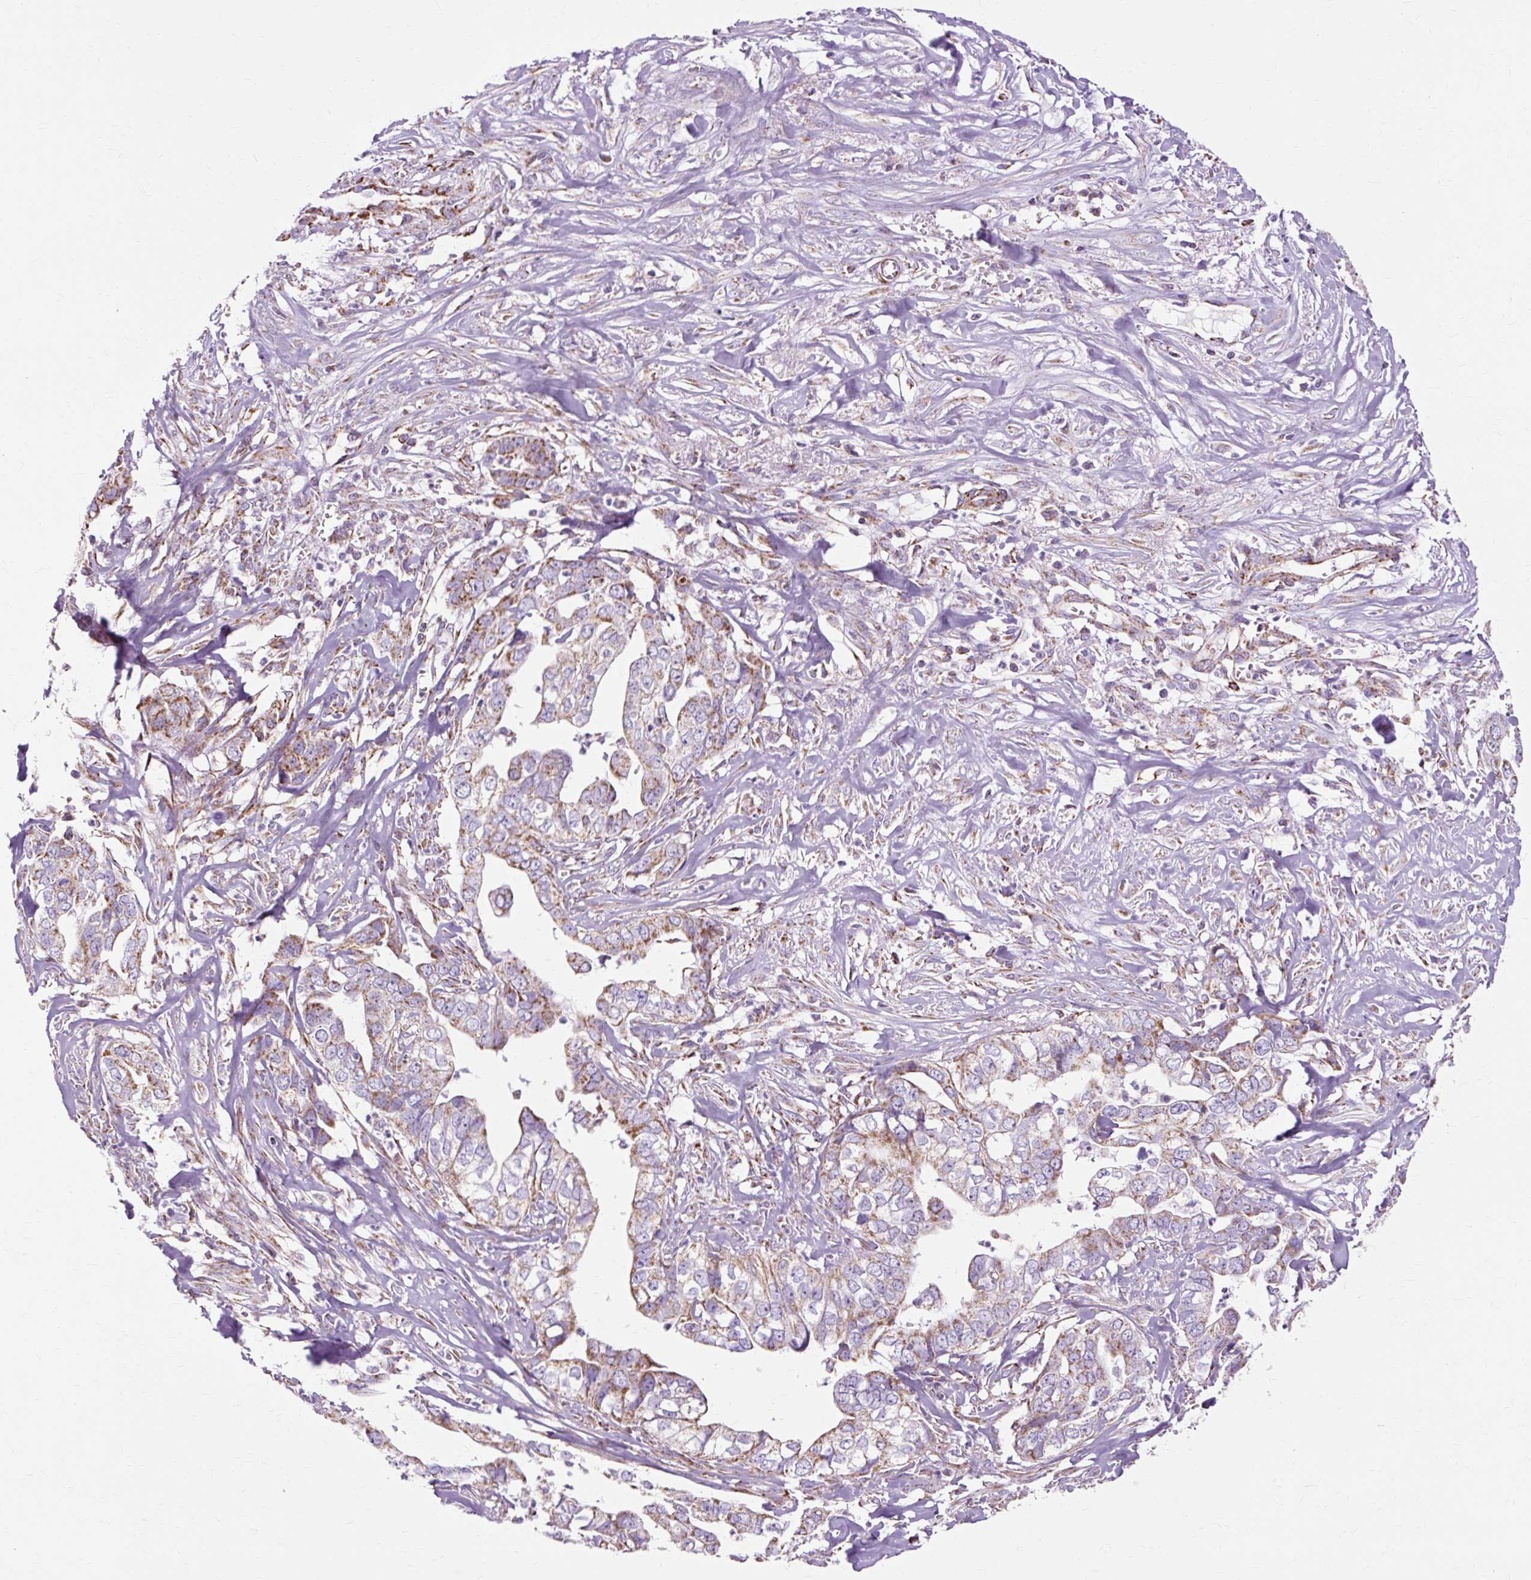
{"staining": {"intensity": "moderate", "quantity": "25%-75%", "location": "cytoplasmic/membranous"}, "tissue": "liver cancer", "cell_type": "Tumor cells", "image_type": "cancer", "snomed": [{"axis": "morphology", "description": "Cholangiocarcinoma"}, {"axis": "topography", "description": "Liver"}], "caption": "Liver cancer tissue reveals moderate cytoplasmic/membranous expression in approximately 25%-75% of tumor cells, visualized by immunohistochemistry.", "gene": "DLAT", "patient": {"sex": "female", "age": 79}}